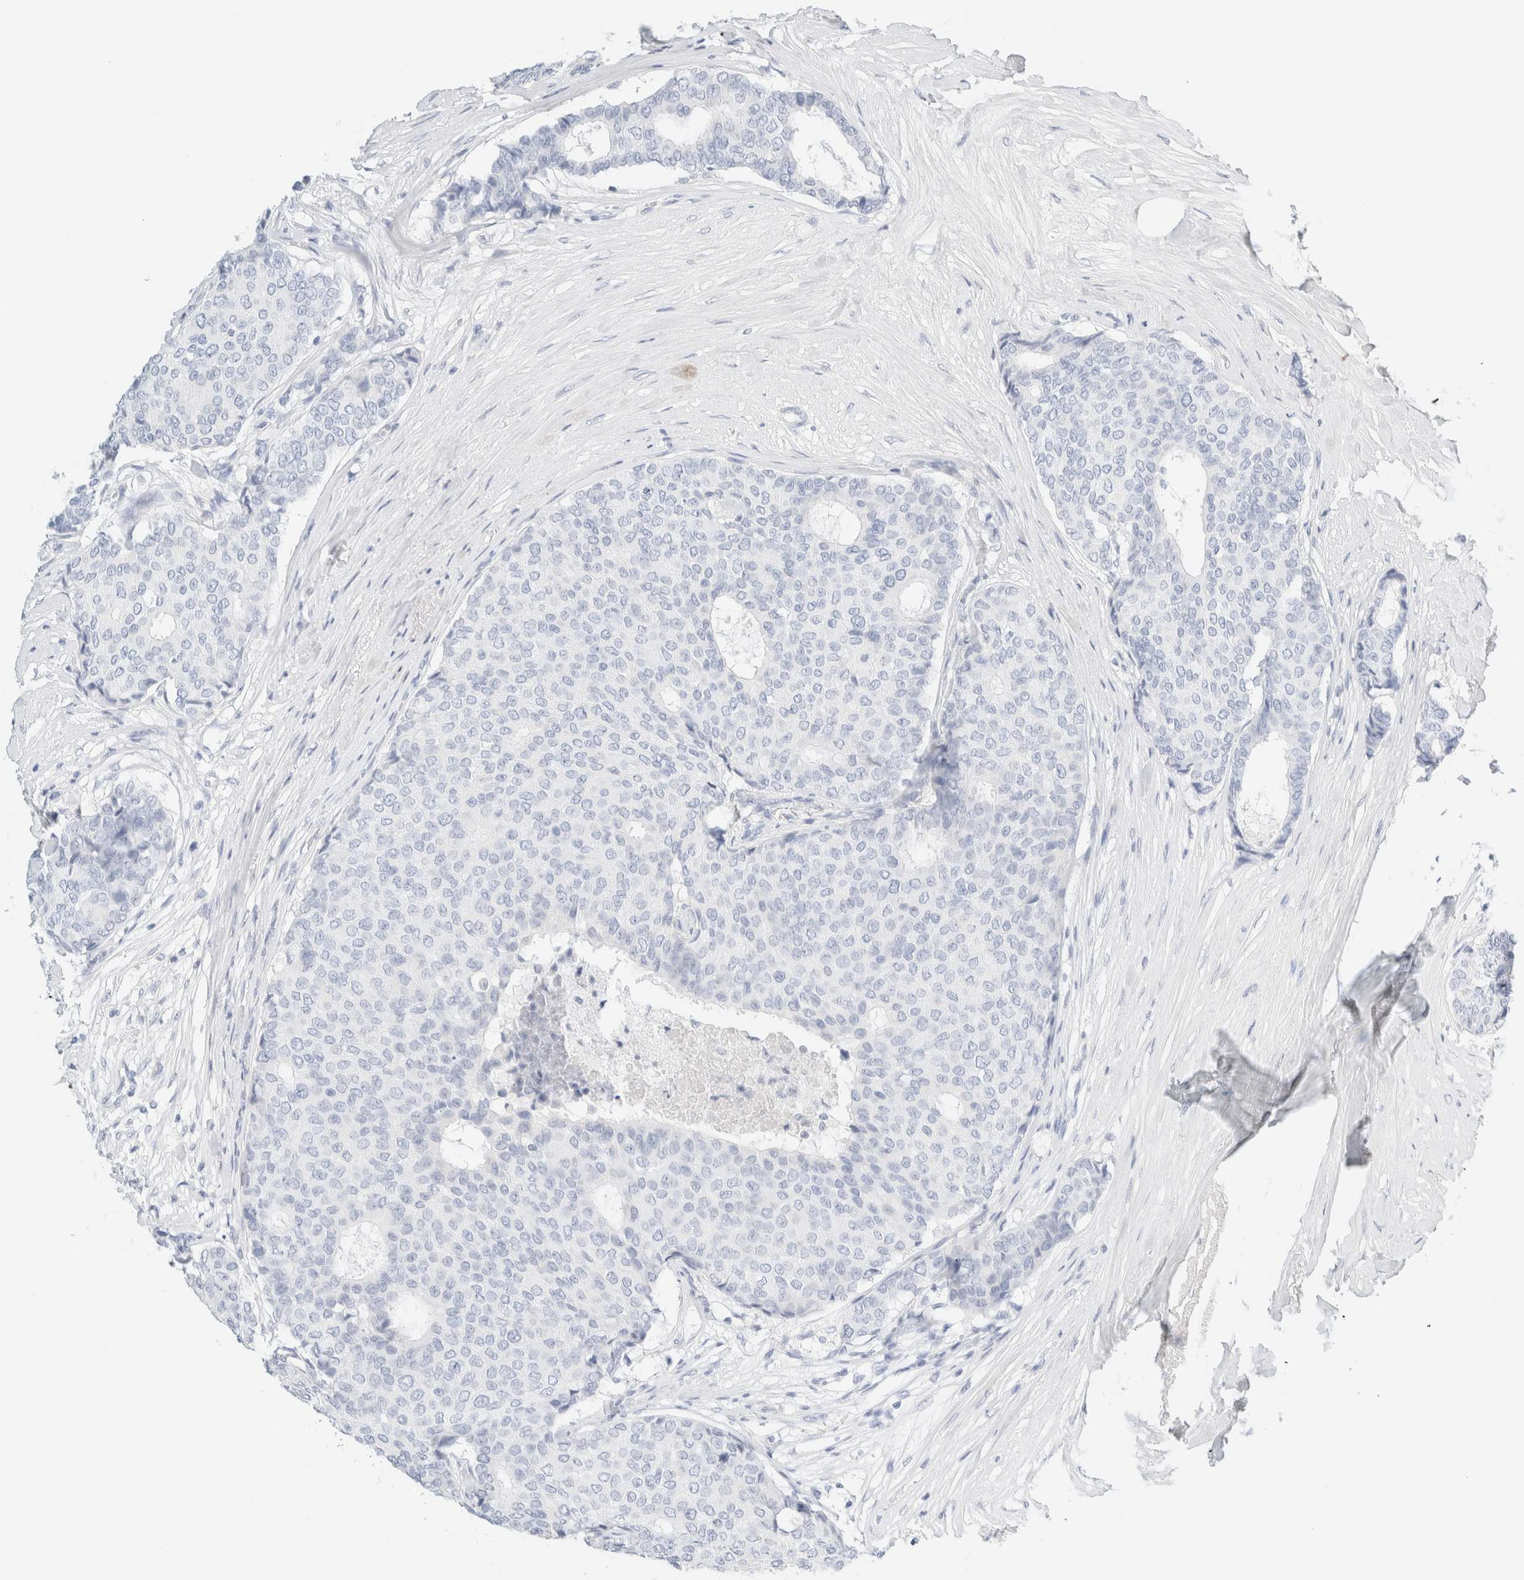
{"staining": {"intensity": "negative", "quantity": "none", "location": "none"}, "tissue": "breast cancer", "cell_type": "Tumor cells", "image_type": "cancer", "snomed": [{"axis": "morphology", "description": "Duct carcinoma"}, {"axis": "topography", "description": "Breast"}], "caption": "DAB (3,3'-diaminobenzidine) immunohistochemical staining of breast cancer (infiltrating ductal carcinoma) reveals no significant staining in tumor cells.", "gene": "DPYS", "patient": {"sex": "female", "age": 75}}